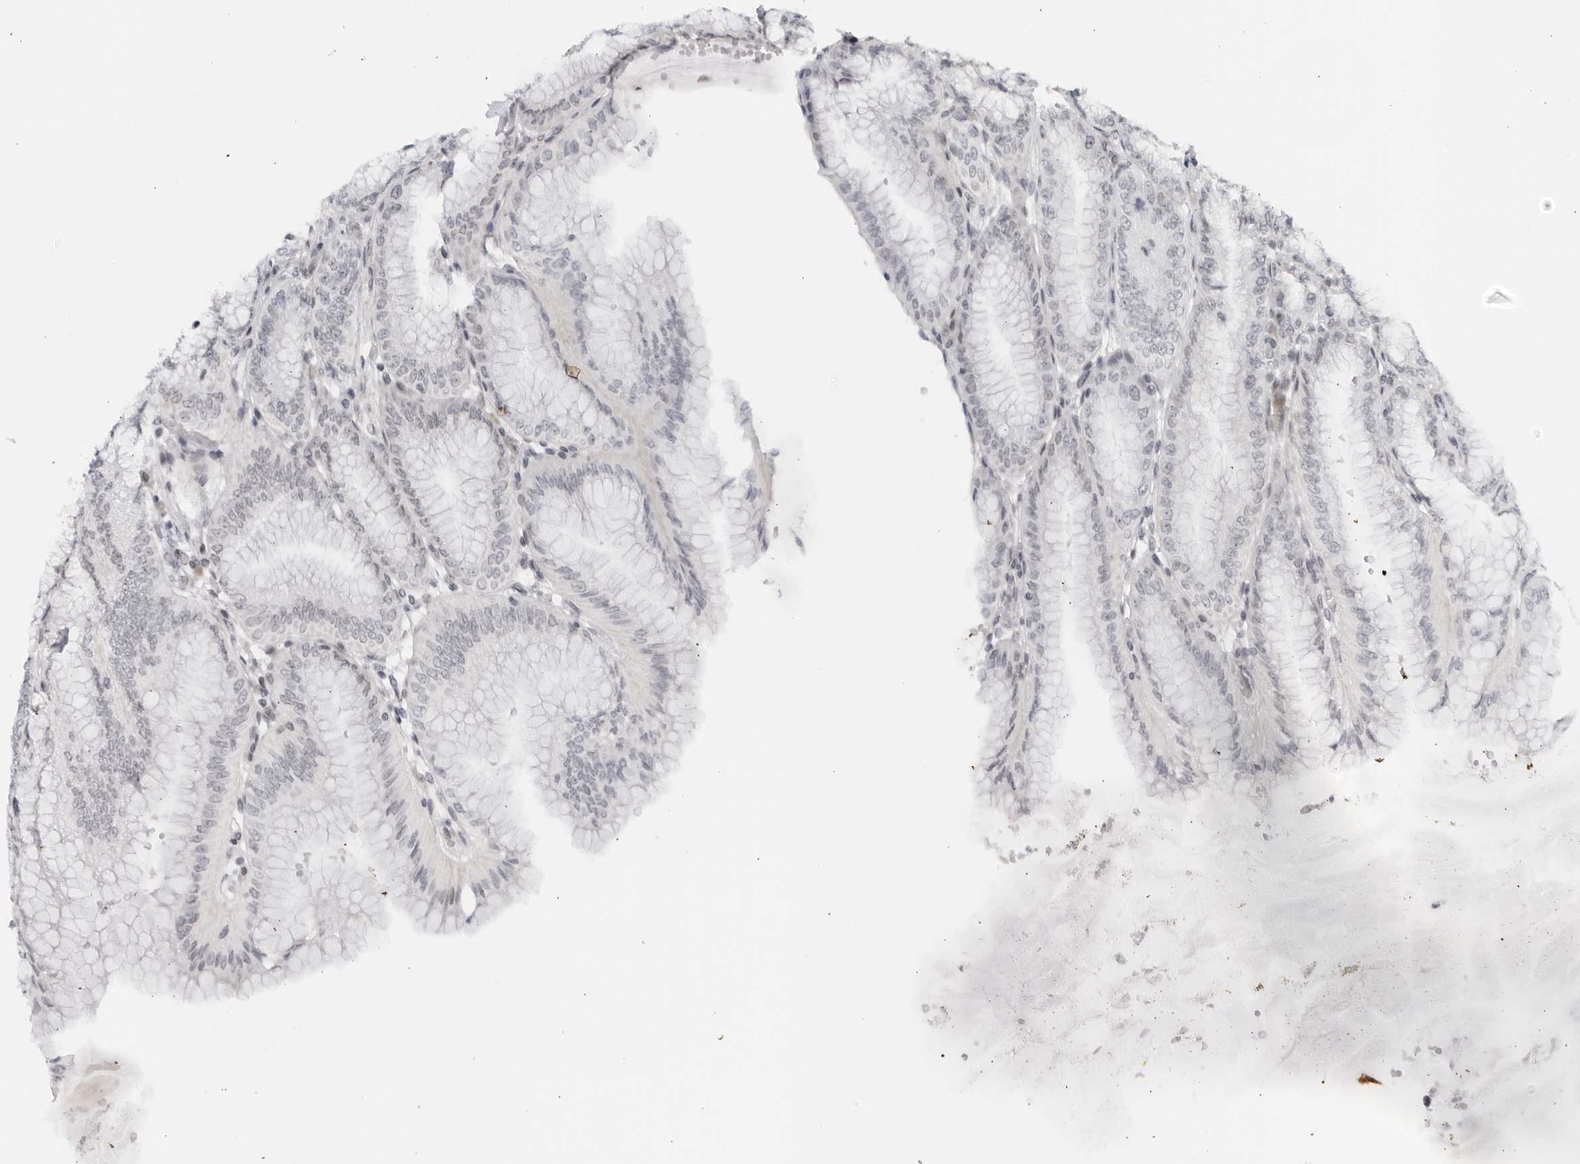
{"staining": {"intensity": "weak", "quantity": "<25%", "location": "cytoplasmic/membranous,nuclear"}, "tissue": "stomach", "cell_type": "Glandular cells", "image_type": "normal", "snomed": [{"axis": "morphology", "description": "Normal tissue, NOS"}, {"axis": "topography", "description": "Stomach, lower"}], "caption": "Protein analysis of normal stomach shows no significant expression in glandular cells. The staining is performed using DAB (3,3'-diaminobenzidine) brown chromogen with nuclei counter-stained in using hematoxylin.", "gene": "RAB11FIP3", "patient": {"sex": "male", "age": 71}}